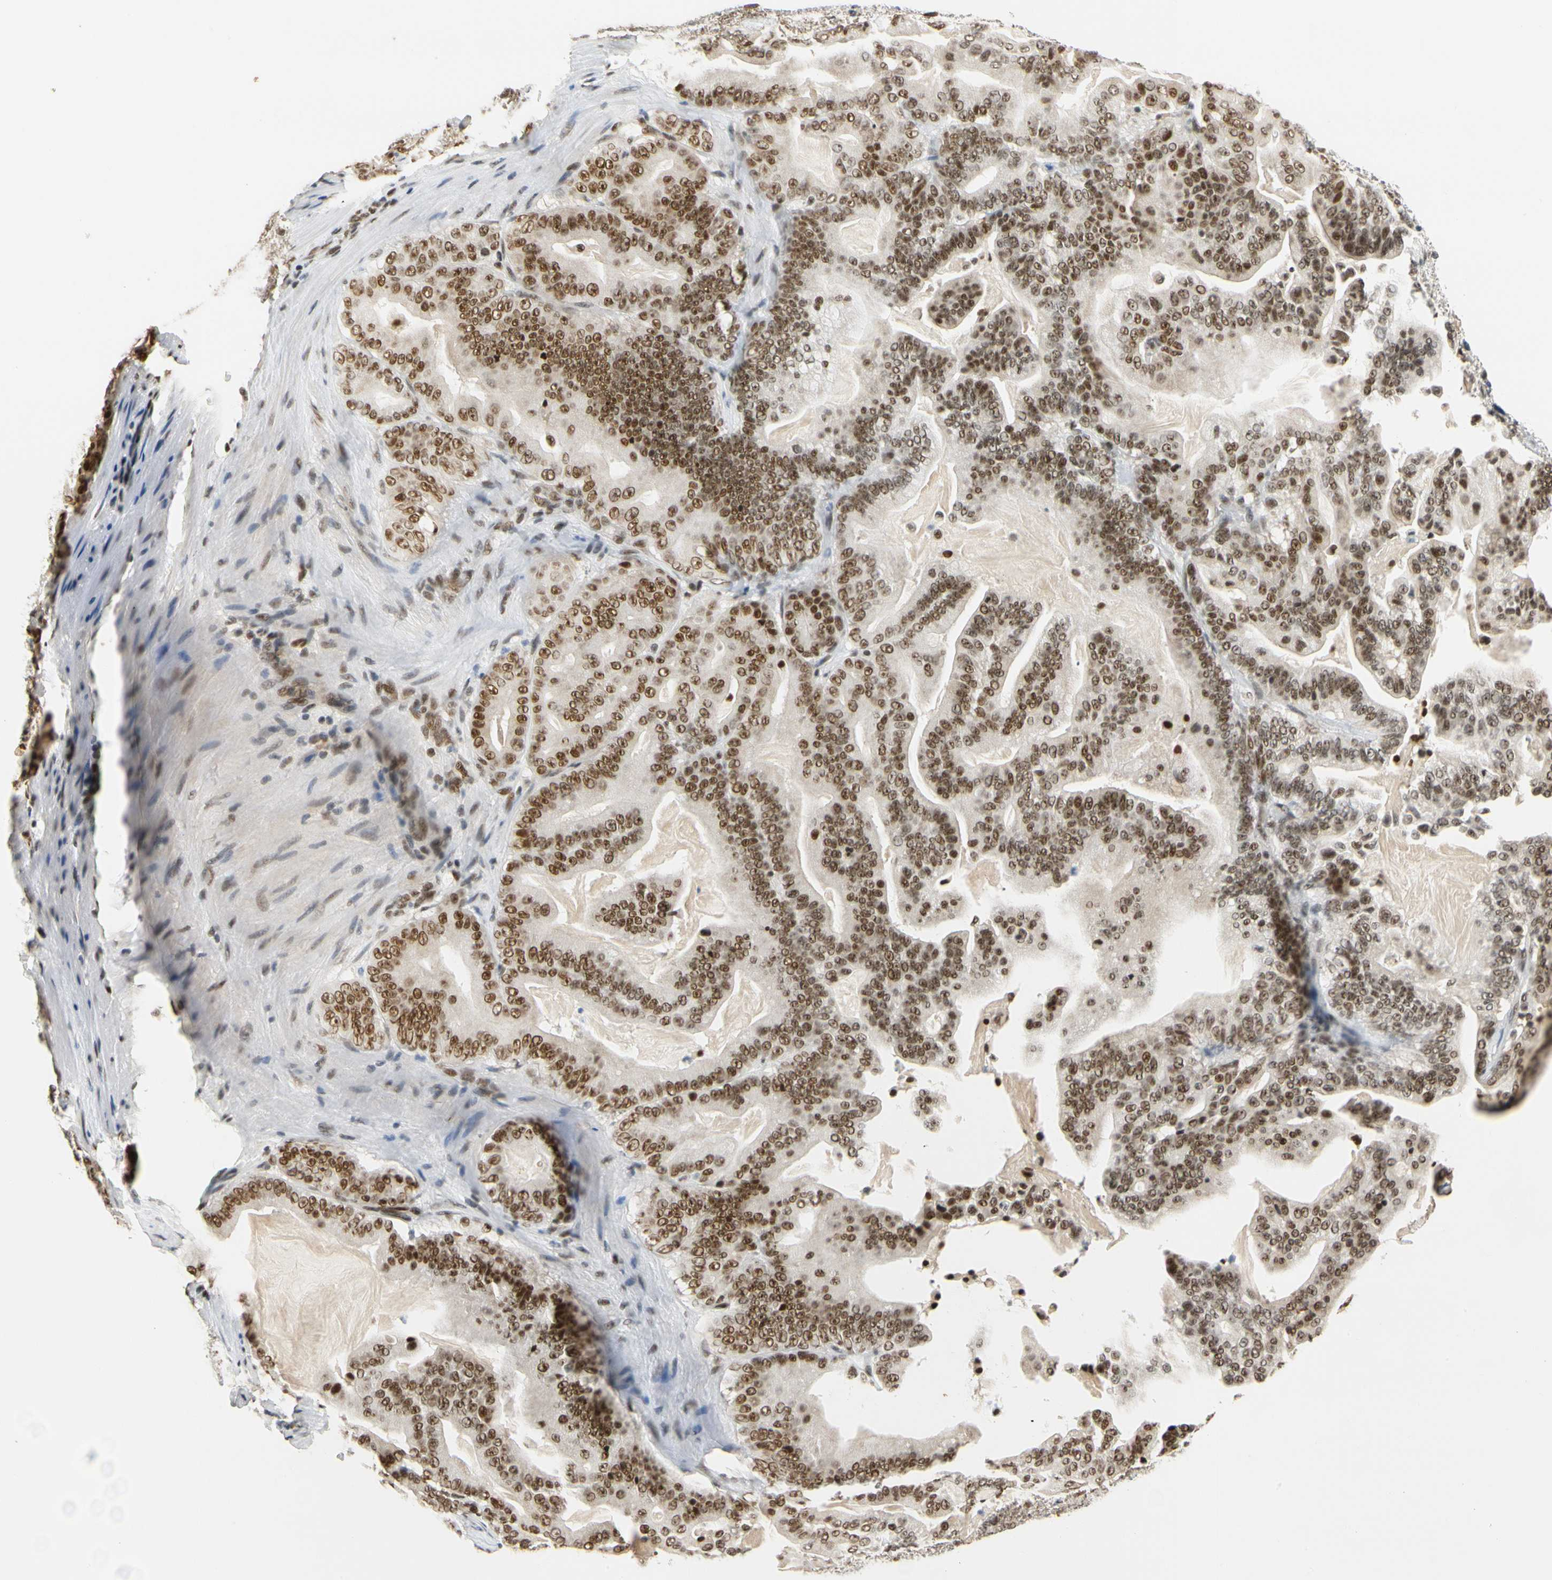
{"staining": {"intensity": "moderate", "quantity": ">75%", "location": "nuclear"}, "tissue": "pancreatic cancer", "cell_type": "Tumor cells", "image_type": "cancer", "snomed": [{"axis": "morphology", "description": "Adenocarcinoma, NOS"}, {"axis": "topography", "description": "Pancreas"}], "caption": "Pancreatic adenocarcinoma stained with DAB IHC reveals medium levels of moderate nuclear staining in about >75% of tumor cells.", "gene": "ZSCAN16", "patient": {"sex": "male", "age": 63}}